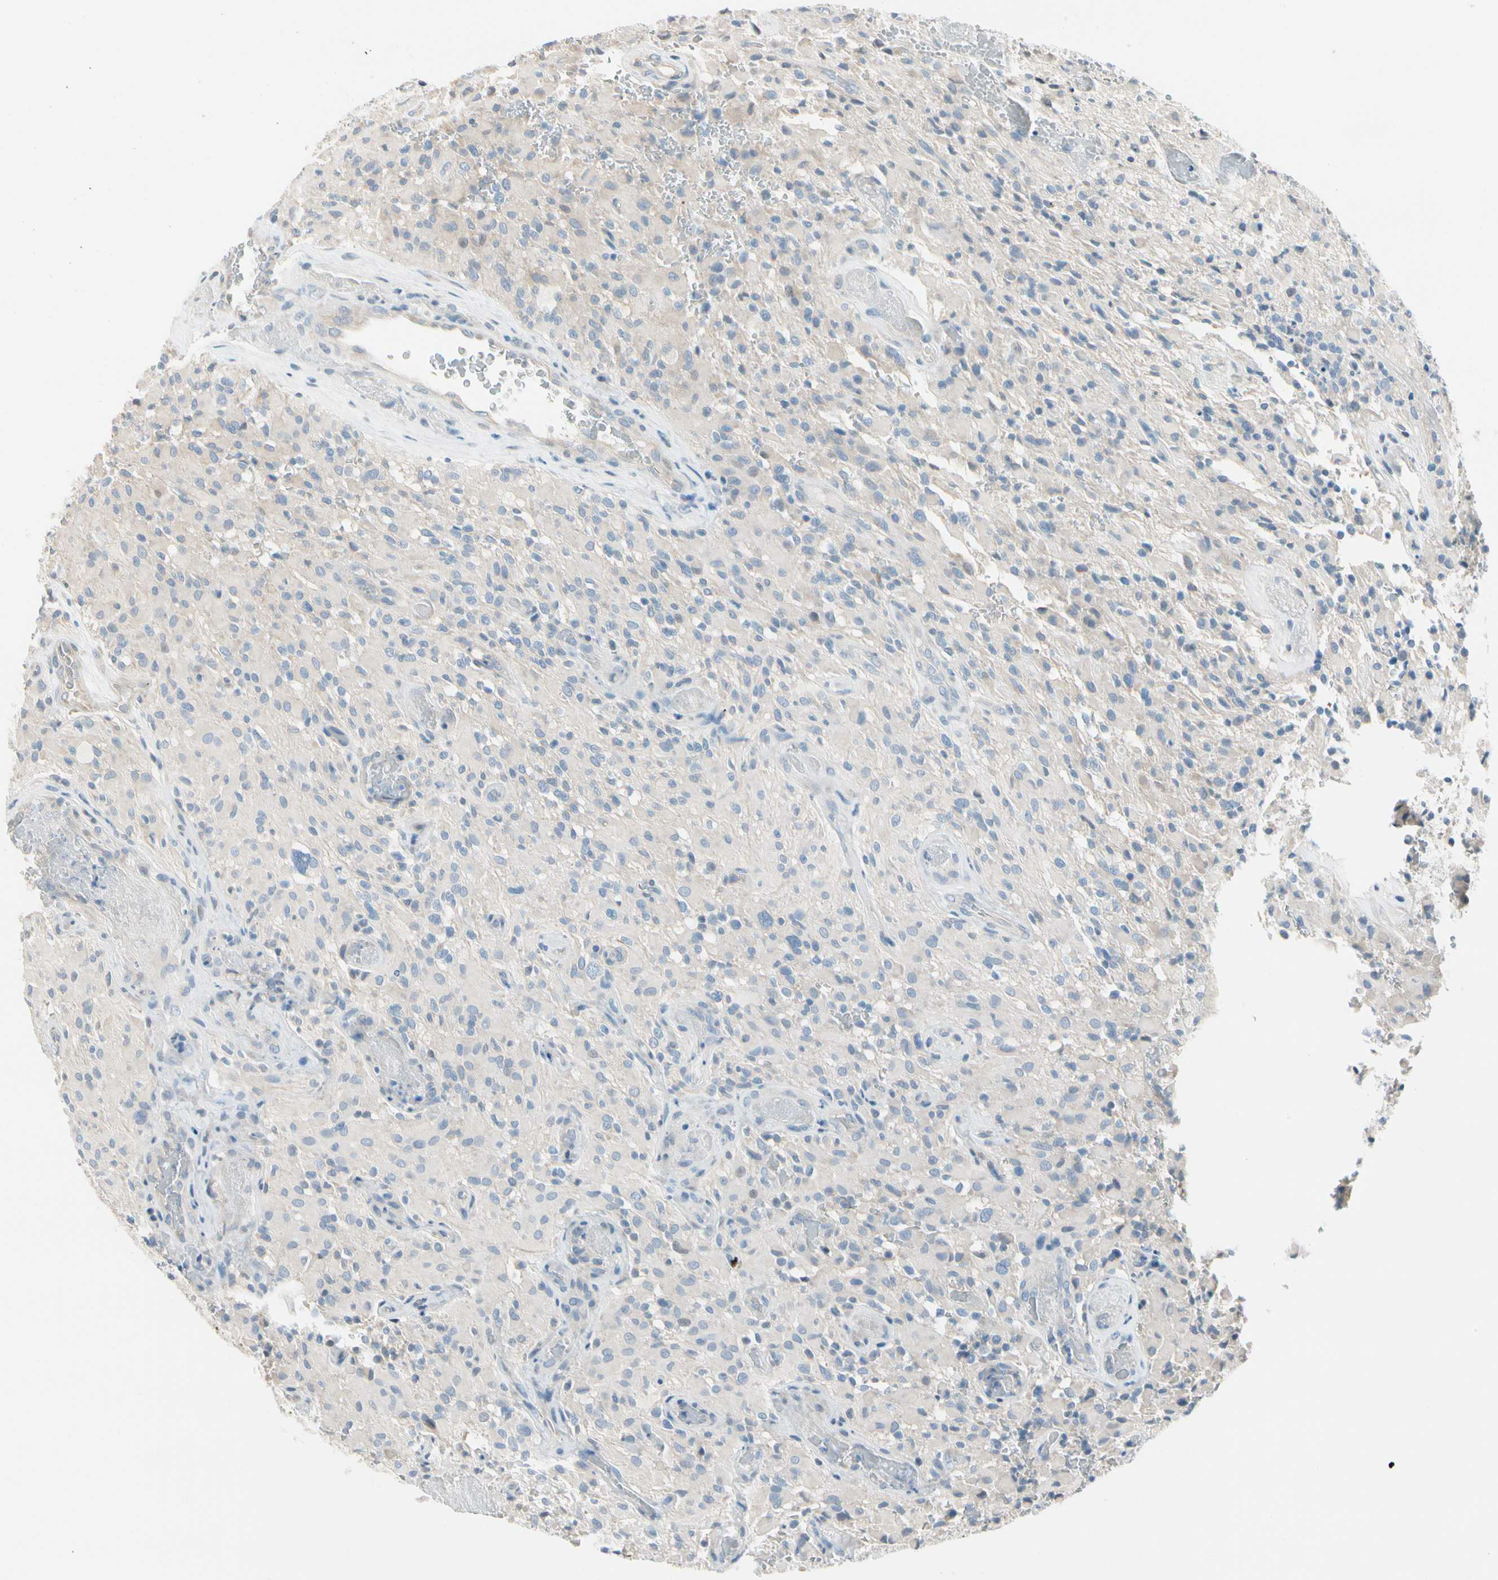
{"staining": {"intensity": "weak", "quantity": "<25%", "location": "cytoplasmic/membranous"}, "tissue": "glioma", "cell_type": "Tumor cells", "image_type": "cancer", "snomed": [{"axis": "morphology", "description": "Glioma, malignant, High grade"}, {"axis": "topography", "description": "Brain"}], "caption": "Immunohistochemistry (IHC) photomicrograph of malignant glioma (high-grade) stained for a protein (brown), which exhibits no positivity in tumor cells.", "gene": "STK40", "patient": {"sex": "male", "age": 71}}